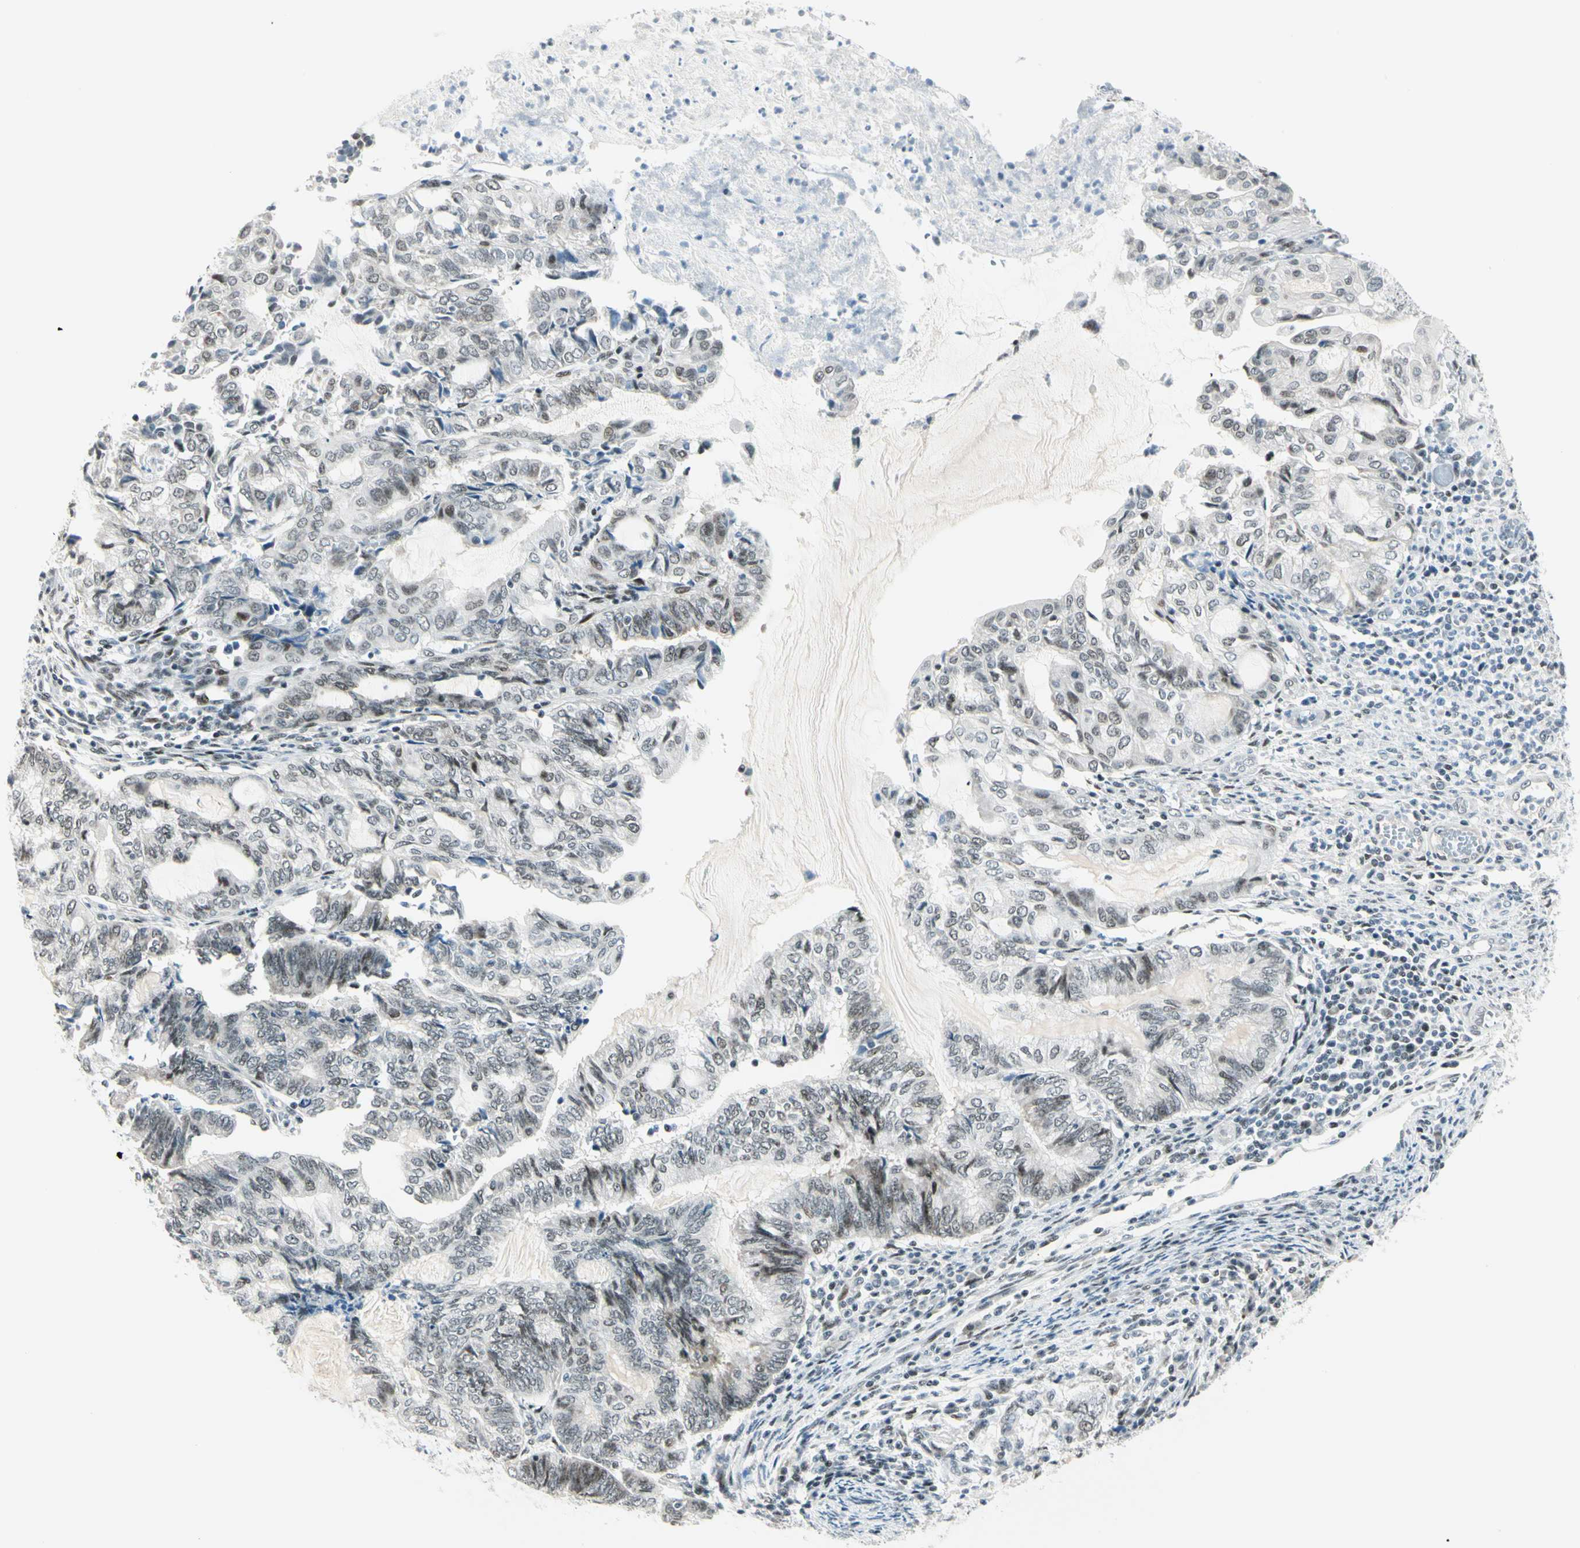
{"staining": {"intensity": "negative", "quantity": "none", "location": "none"}, "tissue": "endometrial cancer", "cell_type": "Tumor cells", "image_type": "cancer", "snomed": [{"axis": "morphology", "description": "Adenocarcinoma, NOS"}, {"axis": "topography", "description": "Uterus"}, {"axis": "topography", "description": "Endometrium"}], "caption": "A micrograph of endometrial cancer stained for a protein displays no brown staining in tumor cells.", "gene": "PKNOX1", "patient": {"sex": "female", "age": 70}}